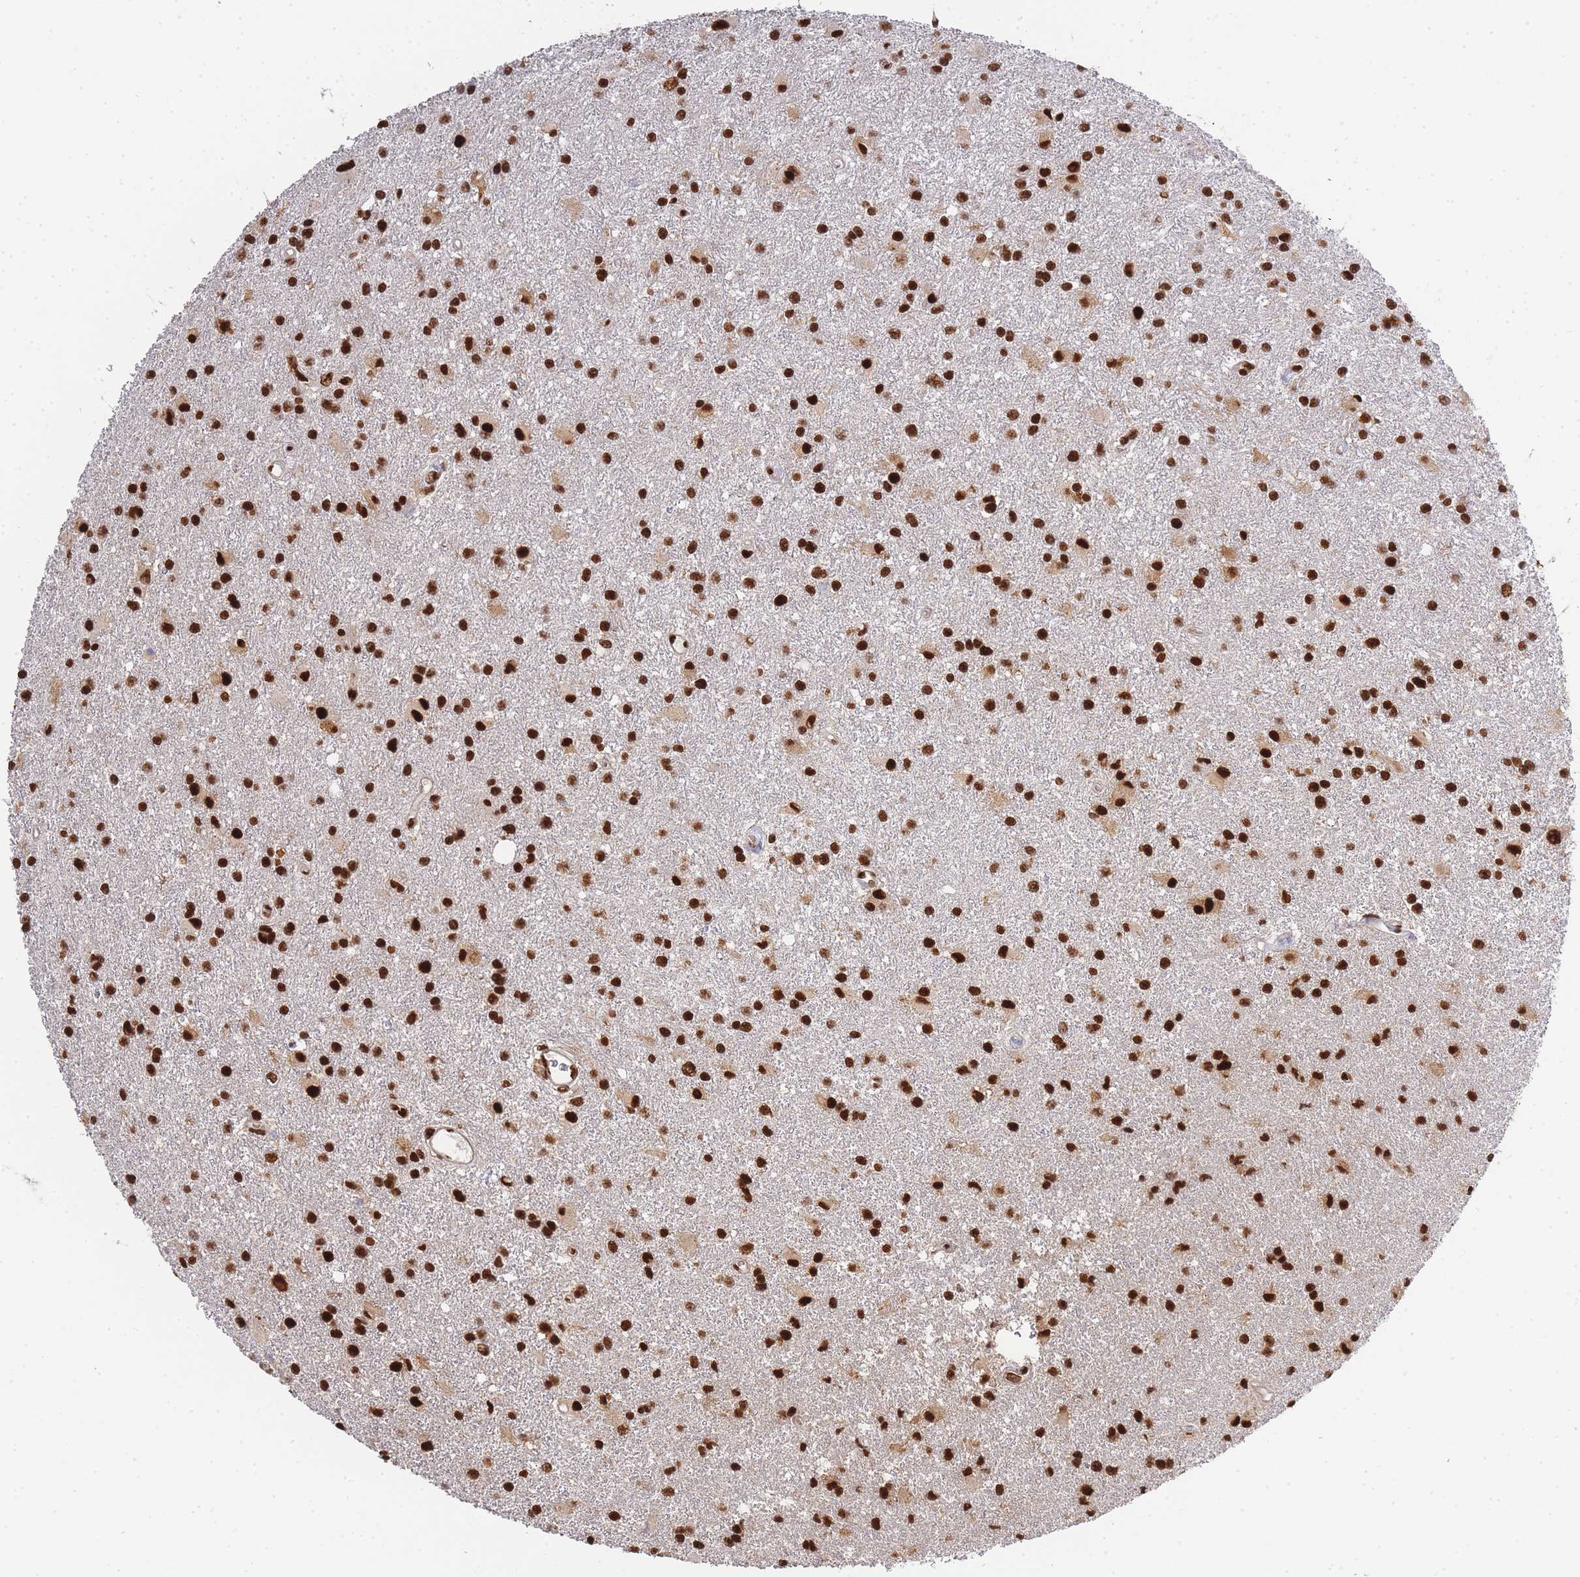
{"staining": {"intensity": "strong", "quantity": ">75%", "location": "nuclear"}, "tissue": "glioma", "cell_type": "Tumor cells", "image_type": "cancer", "snomed": [{"axis": "morphology", "description": "Glioma, malignant, High grade"}, {"axis": "topography", "description": "Brain"}], "caption": "Human malignant high-grade glioma stained with a brown dye shows strong nuclear positive expression in about >75% of tumor cells.", "gene": "PRKDC", "patient": {"sex": "female", "age": 50}}